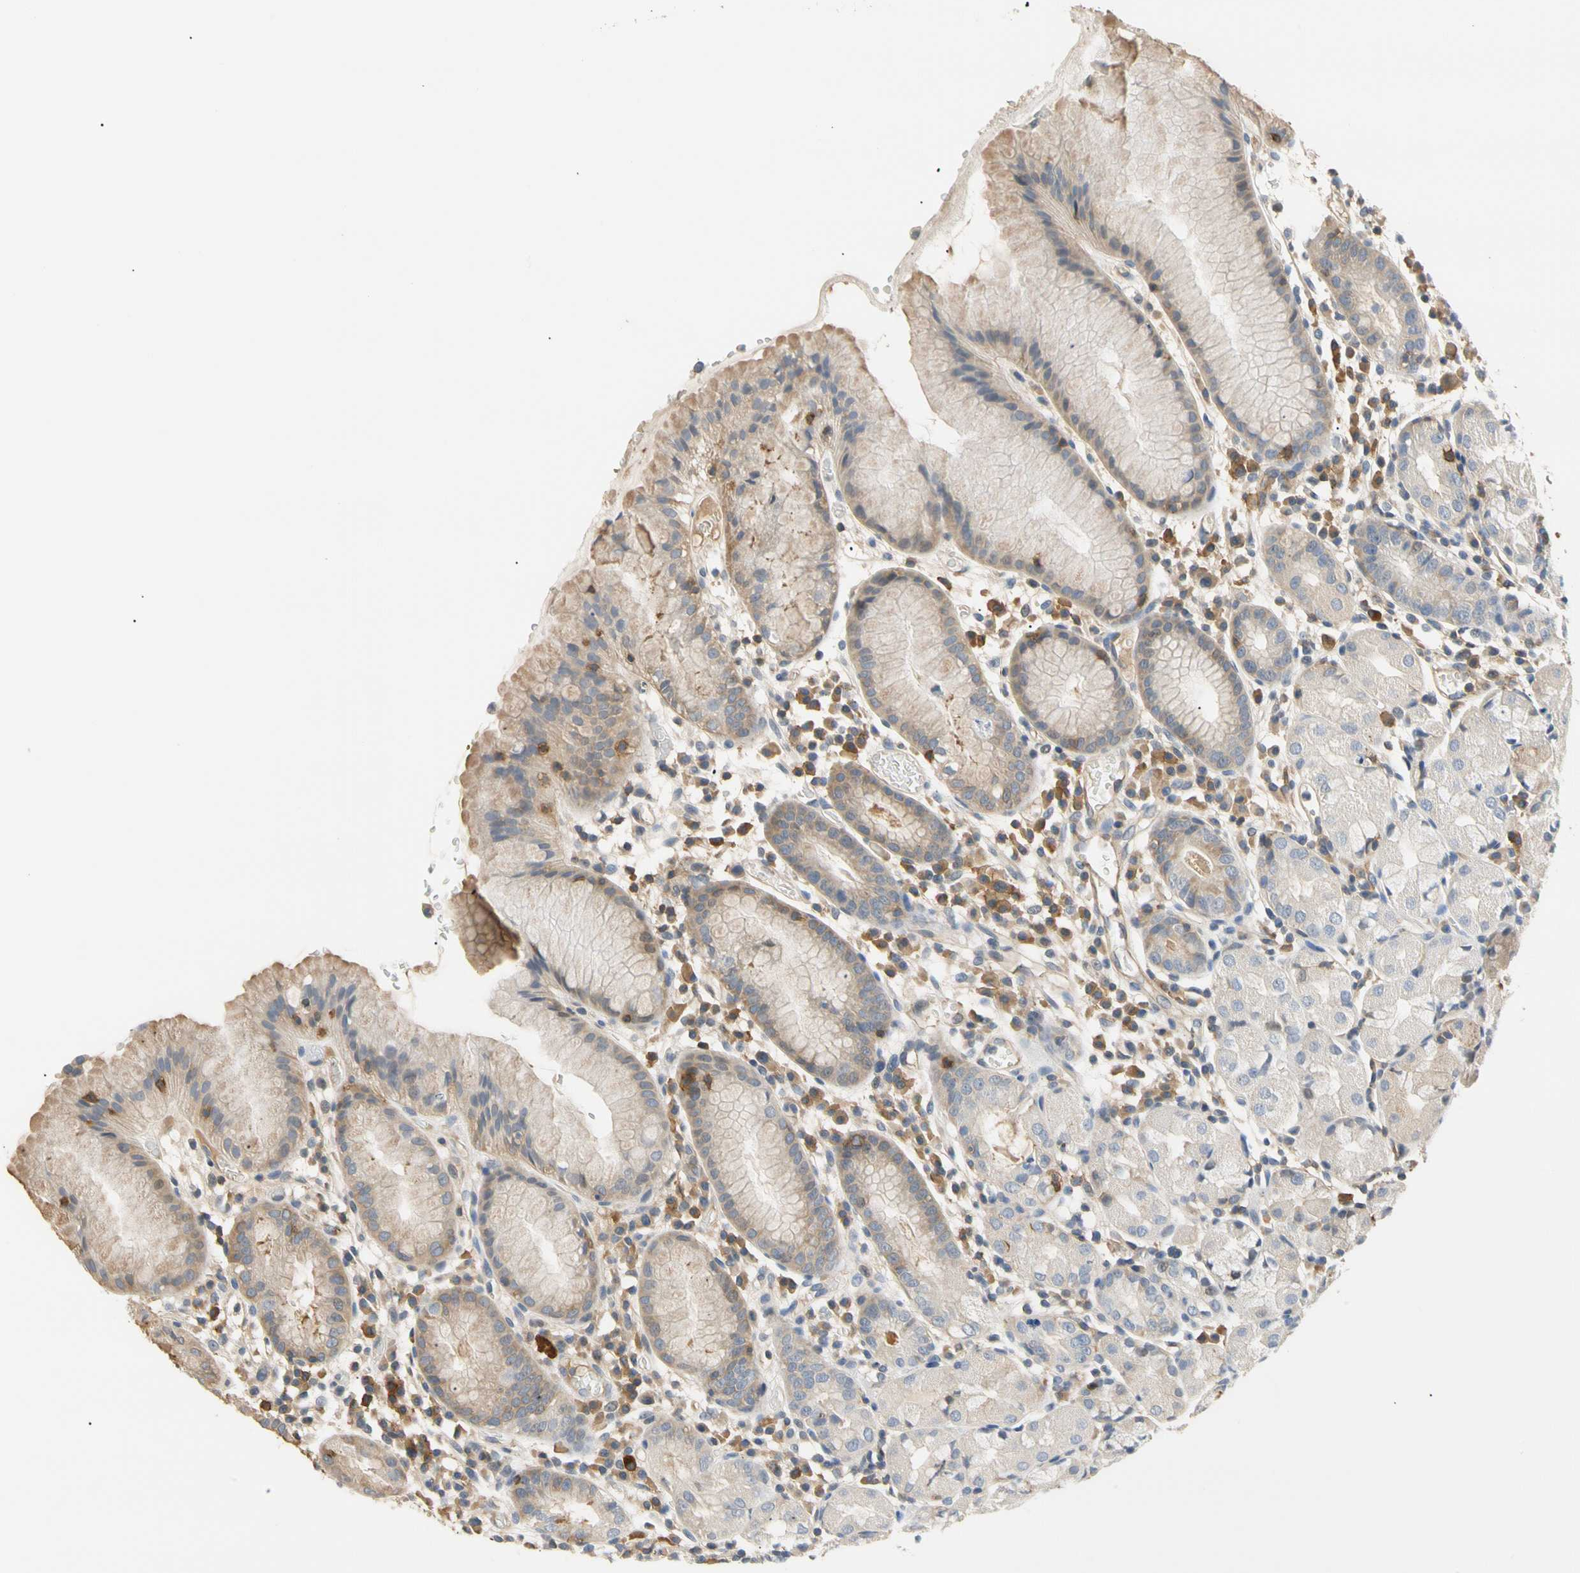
{"staining": {"intensity": "weak", "quantity": "<25%", "location": "cytoplasmic/membranous"}, "tissue": "stomach", "cell_type": "Glandular cells", "image_type": "normal", "snomed": [{"axis": "morphology", "description": "Normal tissue, NOS"}, {"axis": "topography", "description": "Stomach"}, {"axis": "topography", "description": "Stomach, lower"}], "caption": "Micrograph shows no protein staining in glandular cells of unremarkable stomach. (Immunohistochemistry, brightfield microscopy, high magnification).", "gene": "TNFRSF18", "patient": {"sex": "female", "age": 75}}